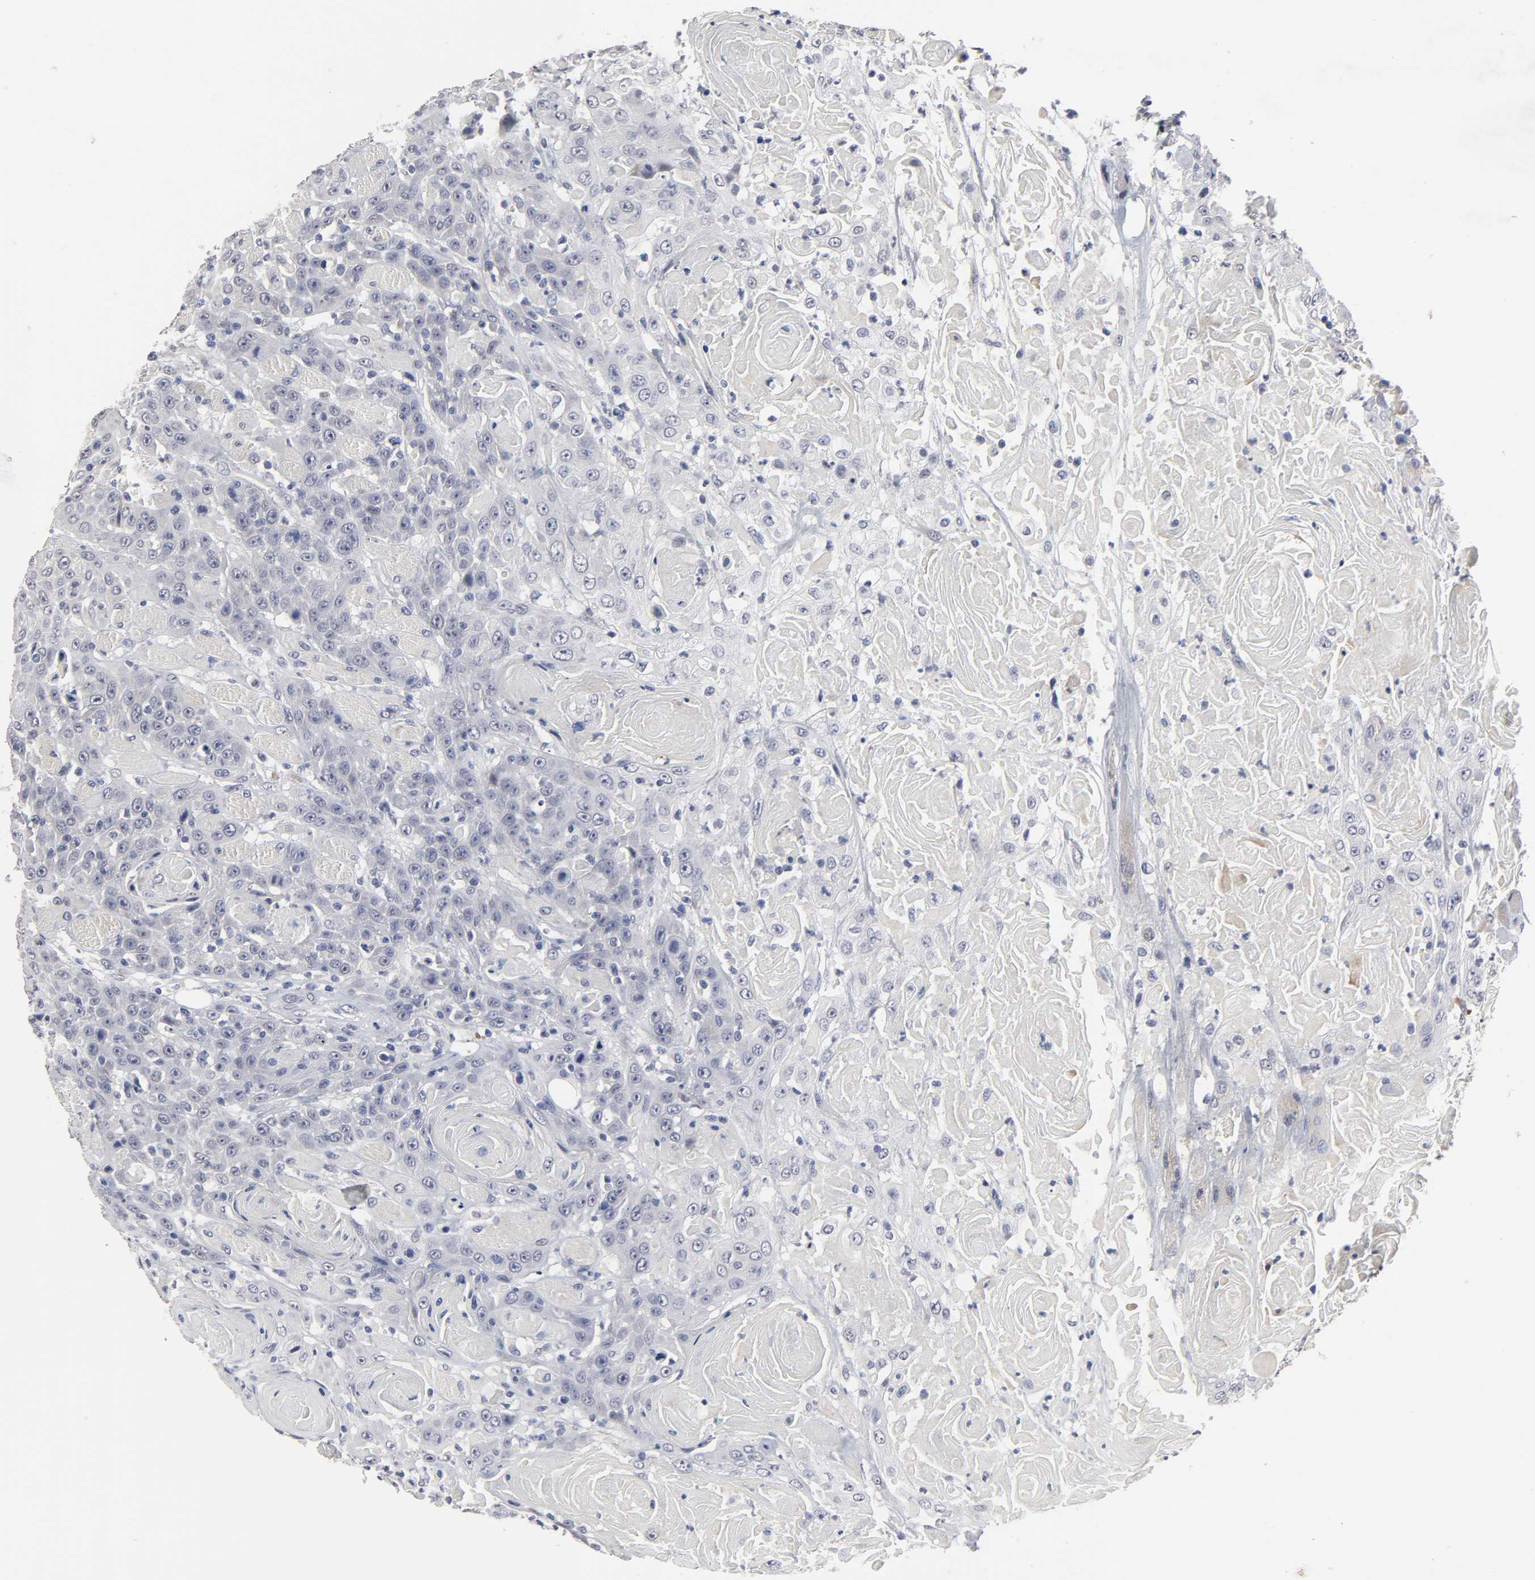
{"staining": {"intensity": "negative", "quantity": "none", "location": "none"}, "tissue": "head and neck cancer", "cell_type": "Tumor cells", "image_type": "cancer", "snomed": [{"axis": "morphology", "description": "Squamous cell carcinoma, NOS"}, {"axis": "topography", "description": "Head-Neck"}], "caption": "Immunohistochemistry (IHC) micrograph of head and neck cancer stained for a protein (brown), which demonstrates no staining in tumor cells.", "gene": "HNF4A", "patient": {"sex": "female", "age": 84}}